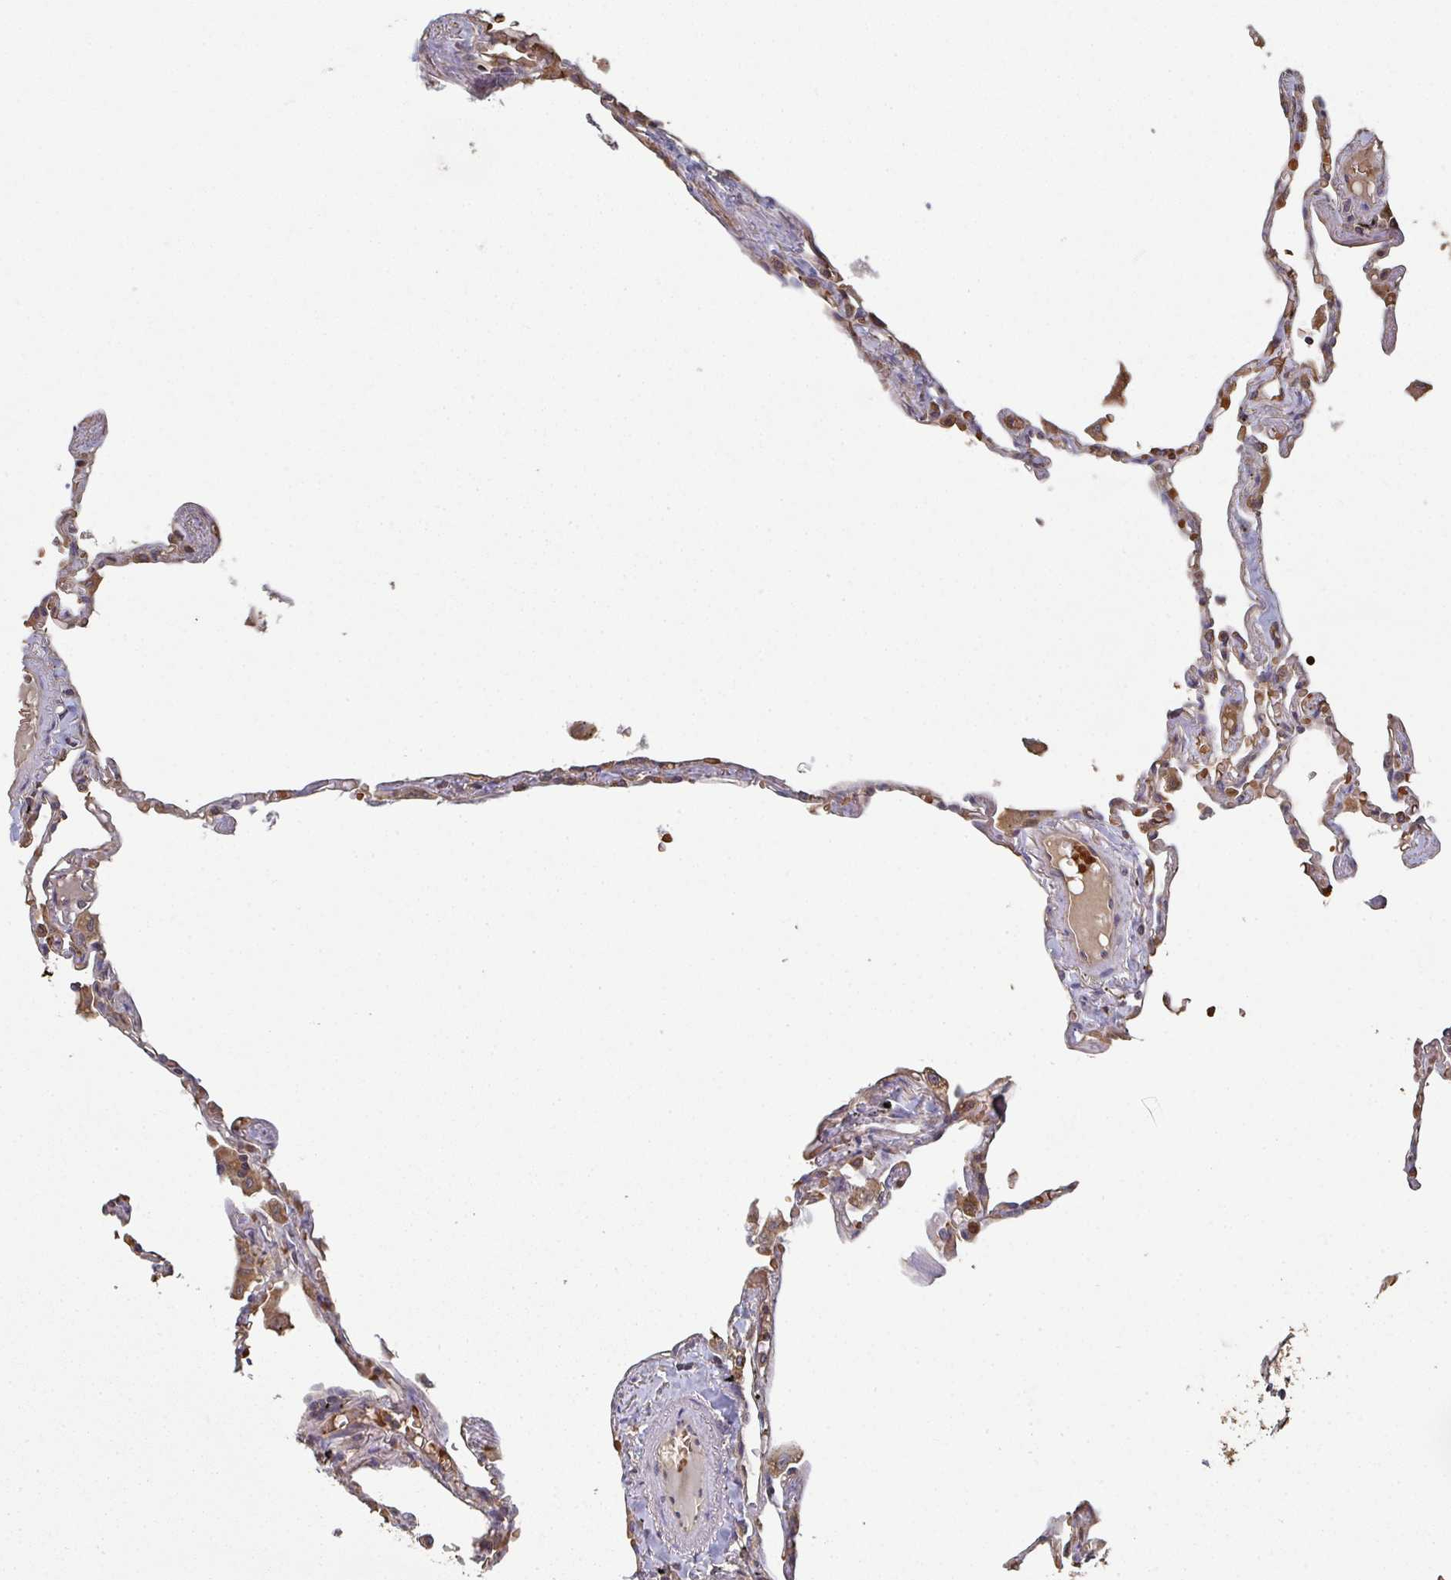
{"staining": {"intensity": "moderate", "quantity": ">75%", "location": "cytoplasmic/membranous"}, "tissue": "lung", "cell_type": "Alveolar cells", "image_type": "normal", "snomed": [{"axis": "morphology", "description": "Normal tissue, NOS"}, {"axis": "topography", "description": "Lung"}], "caption": "Brown immunohistochemical staining in benign human lung demonstrates moderate cytoplasmic/membranous staining in approximately >75% of alveolar cells. Nuclei are stained in blue.", "gene": "POLG", "patient": {"sex": "female", "age": 67}}